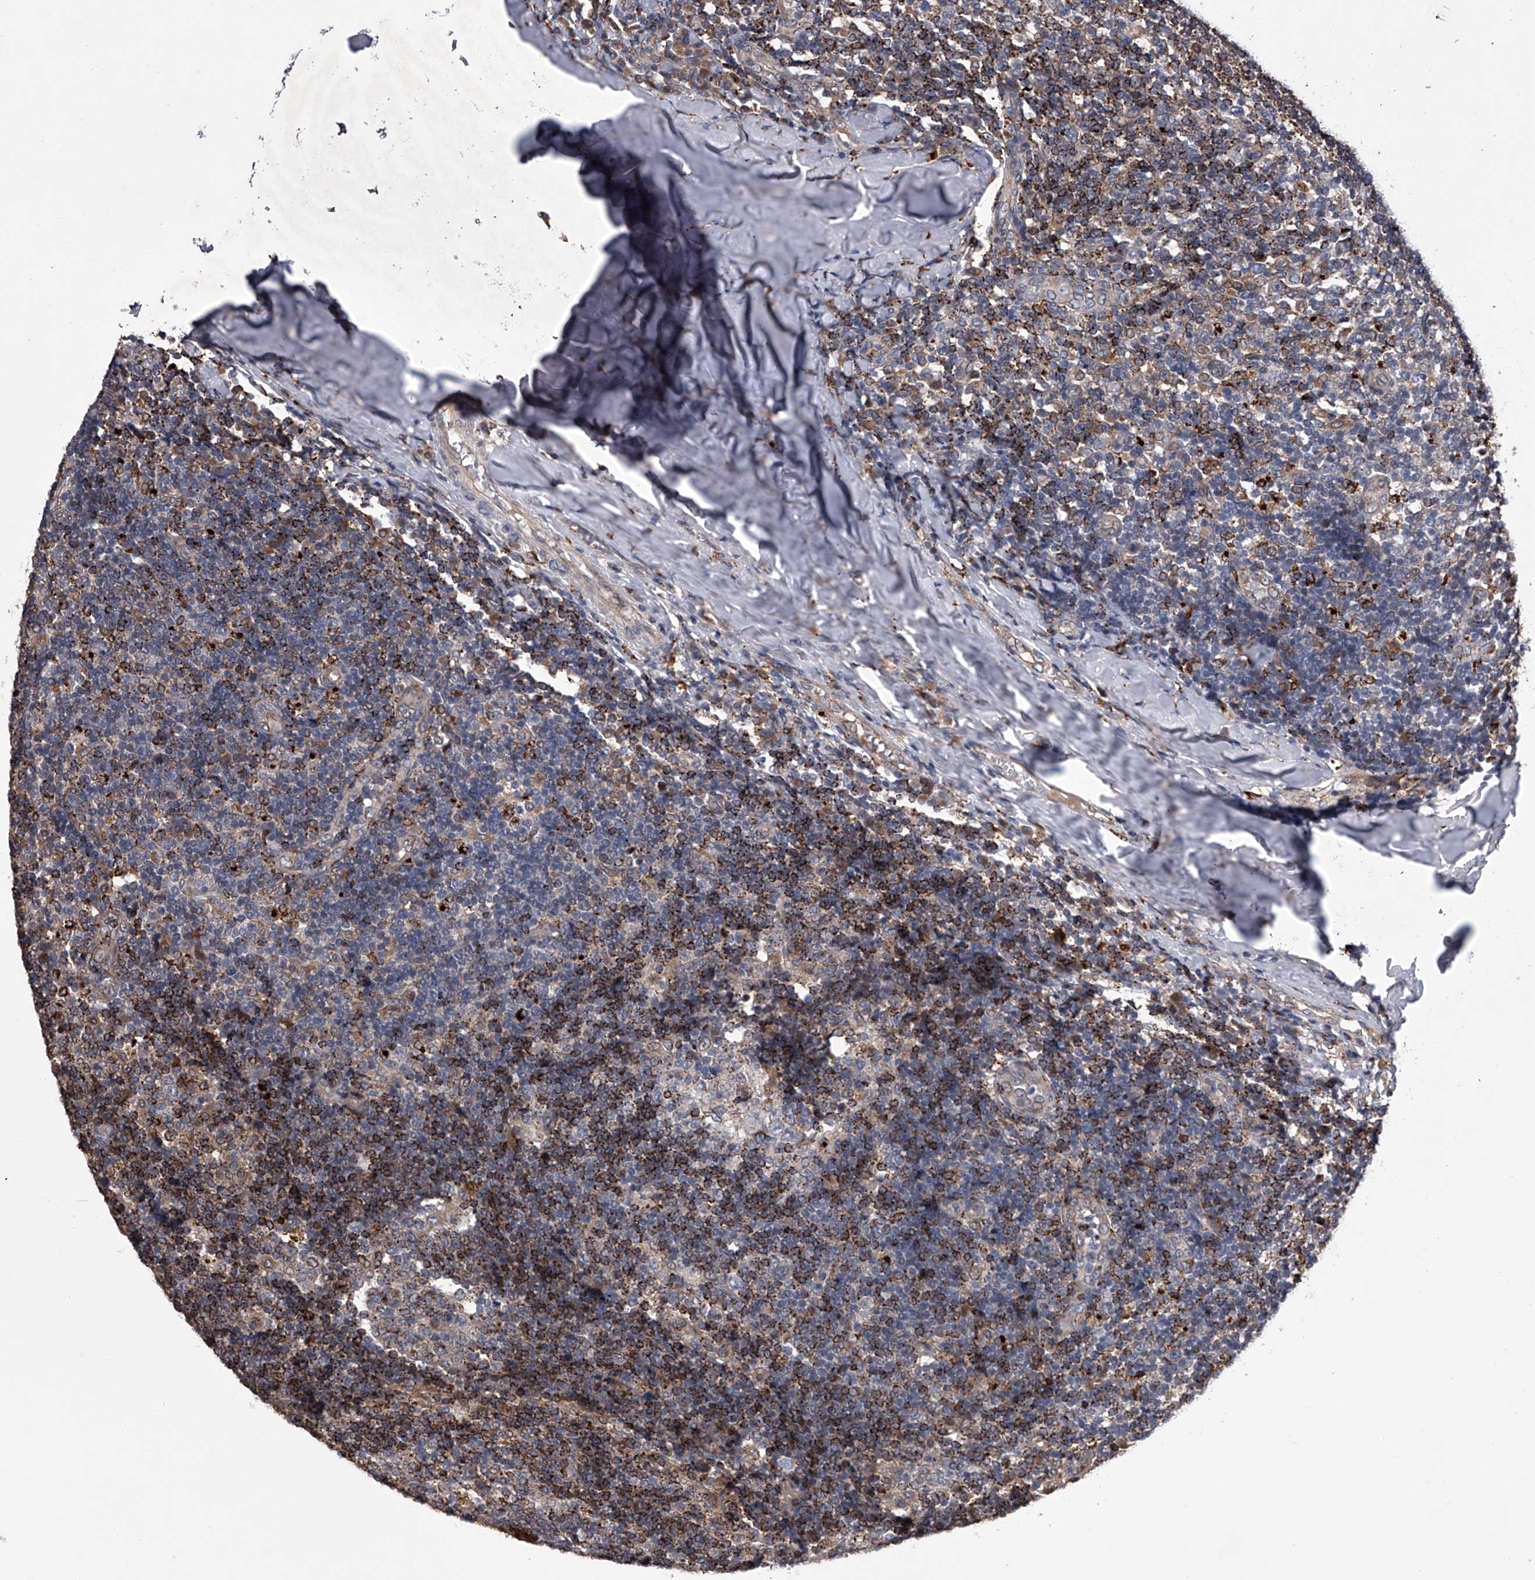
{"staining": {"intensity": "moderate", "quantity": "25%-75%", "location": "cytoplasmic/membranous"}, "tissue": "tonsil", "cell_type": "Germinal center cells", "image_type": "normal", "snomed": [{"axis": "morphology", "description": "Normal tissue, NOS"}, {"axis": "topography", "description": "Tonsil"}], "caption": "Immunohistochemistry (DAB) staining of benign human tonsil shows moderate cytoplasmic/membranous protein staining in about 25%-75% of germinal center cells.", "gene": "TRIM8", "patient": {"sex": "female", "age": 19}}